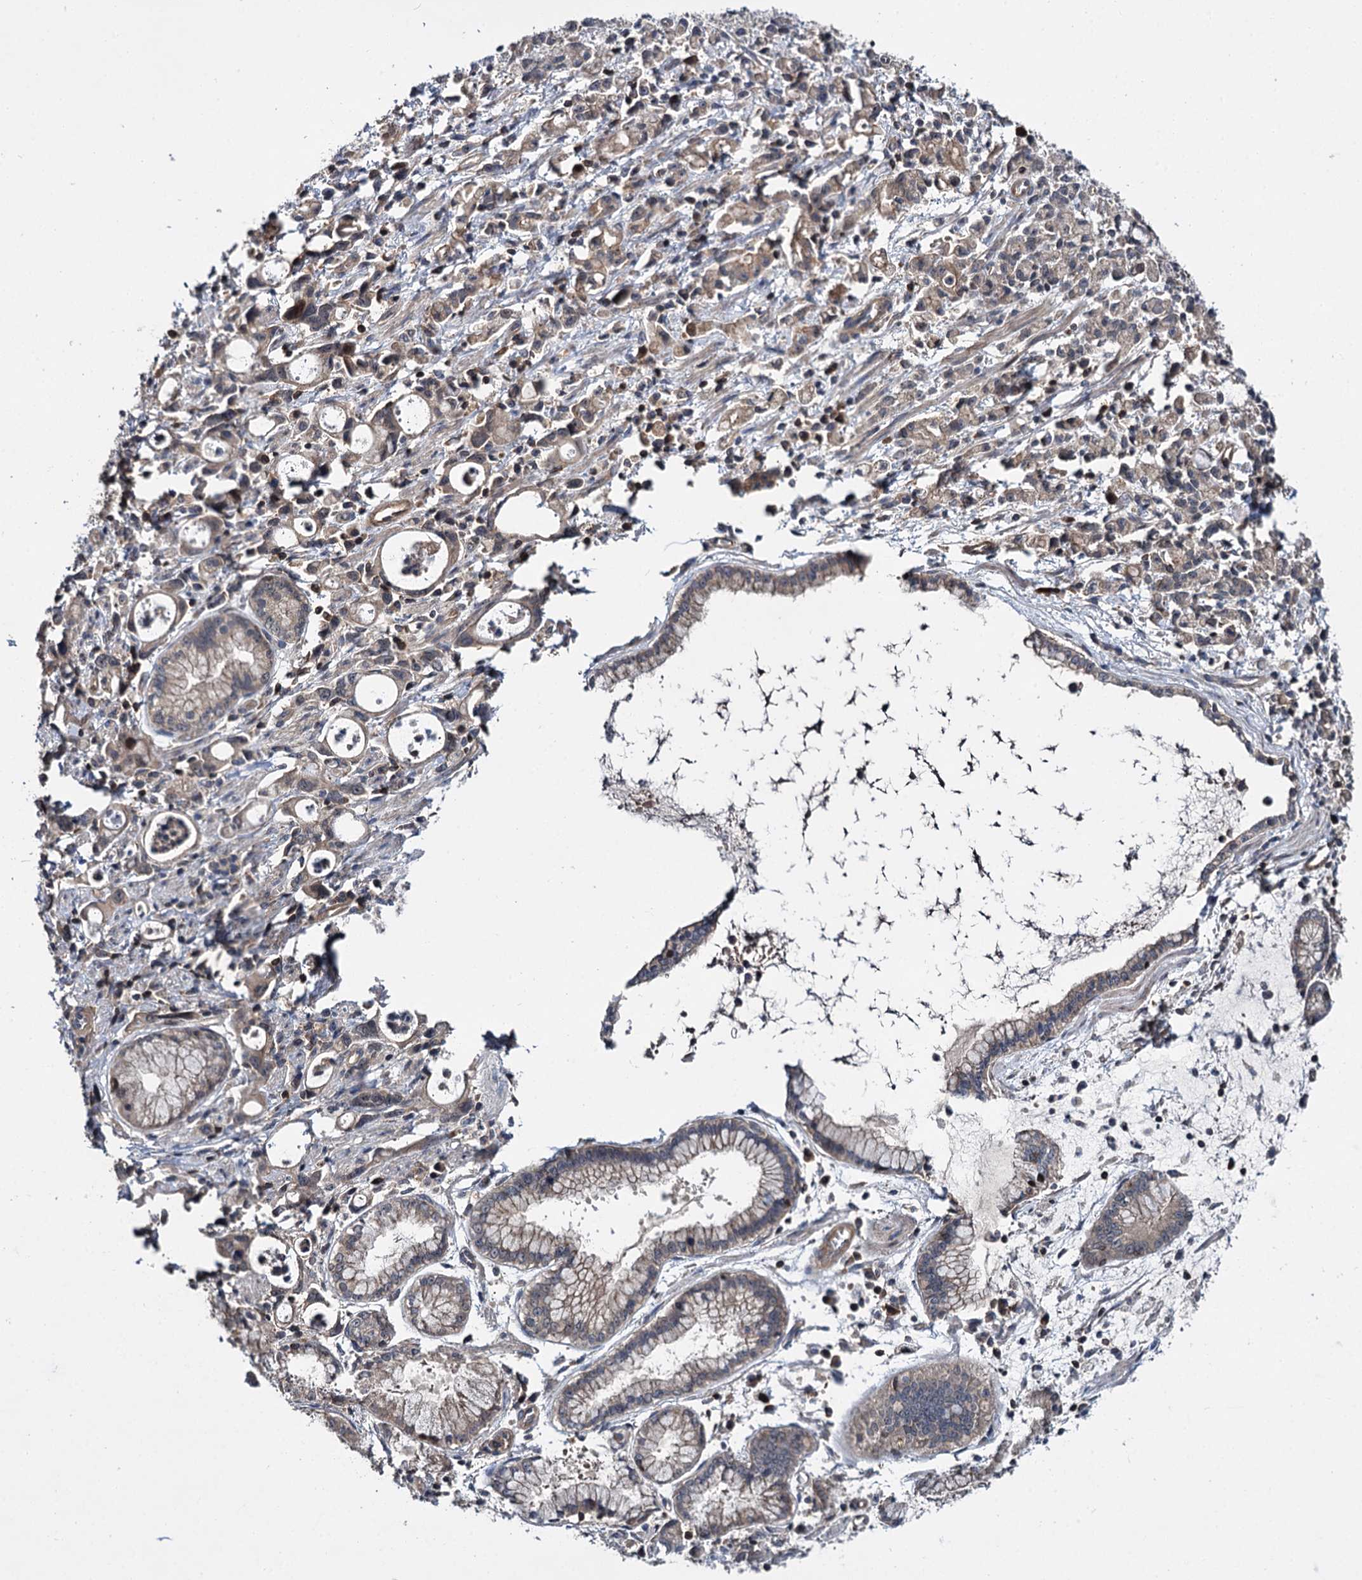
{"staining": {"intensity": "weak", "quantity": "<25%", "location": "cytoplasmic/membranous"}, "tissue": "stomach cancer", "cell_type": "Tumor cells", "image_type": "cancer", "snomed": [{"axis": "morphology", "description": "Adenocarcinoma, NOS"}, {"axis": "topography", "description": "Stomach, lower"}], "caption": "Immunohistochemical staining of human adenocarcinoma (stomach) exhibits no significant expression in tumor cells. (DAB (3,3'-diaminobenzidine) immunohistochemistry (IHC) visualized using brightfield microscopy, high magnification).", "gene": "ABLIM1", "patient": {"sex": "female", "age": 43}}